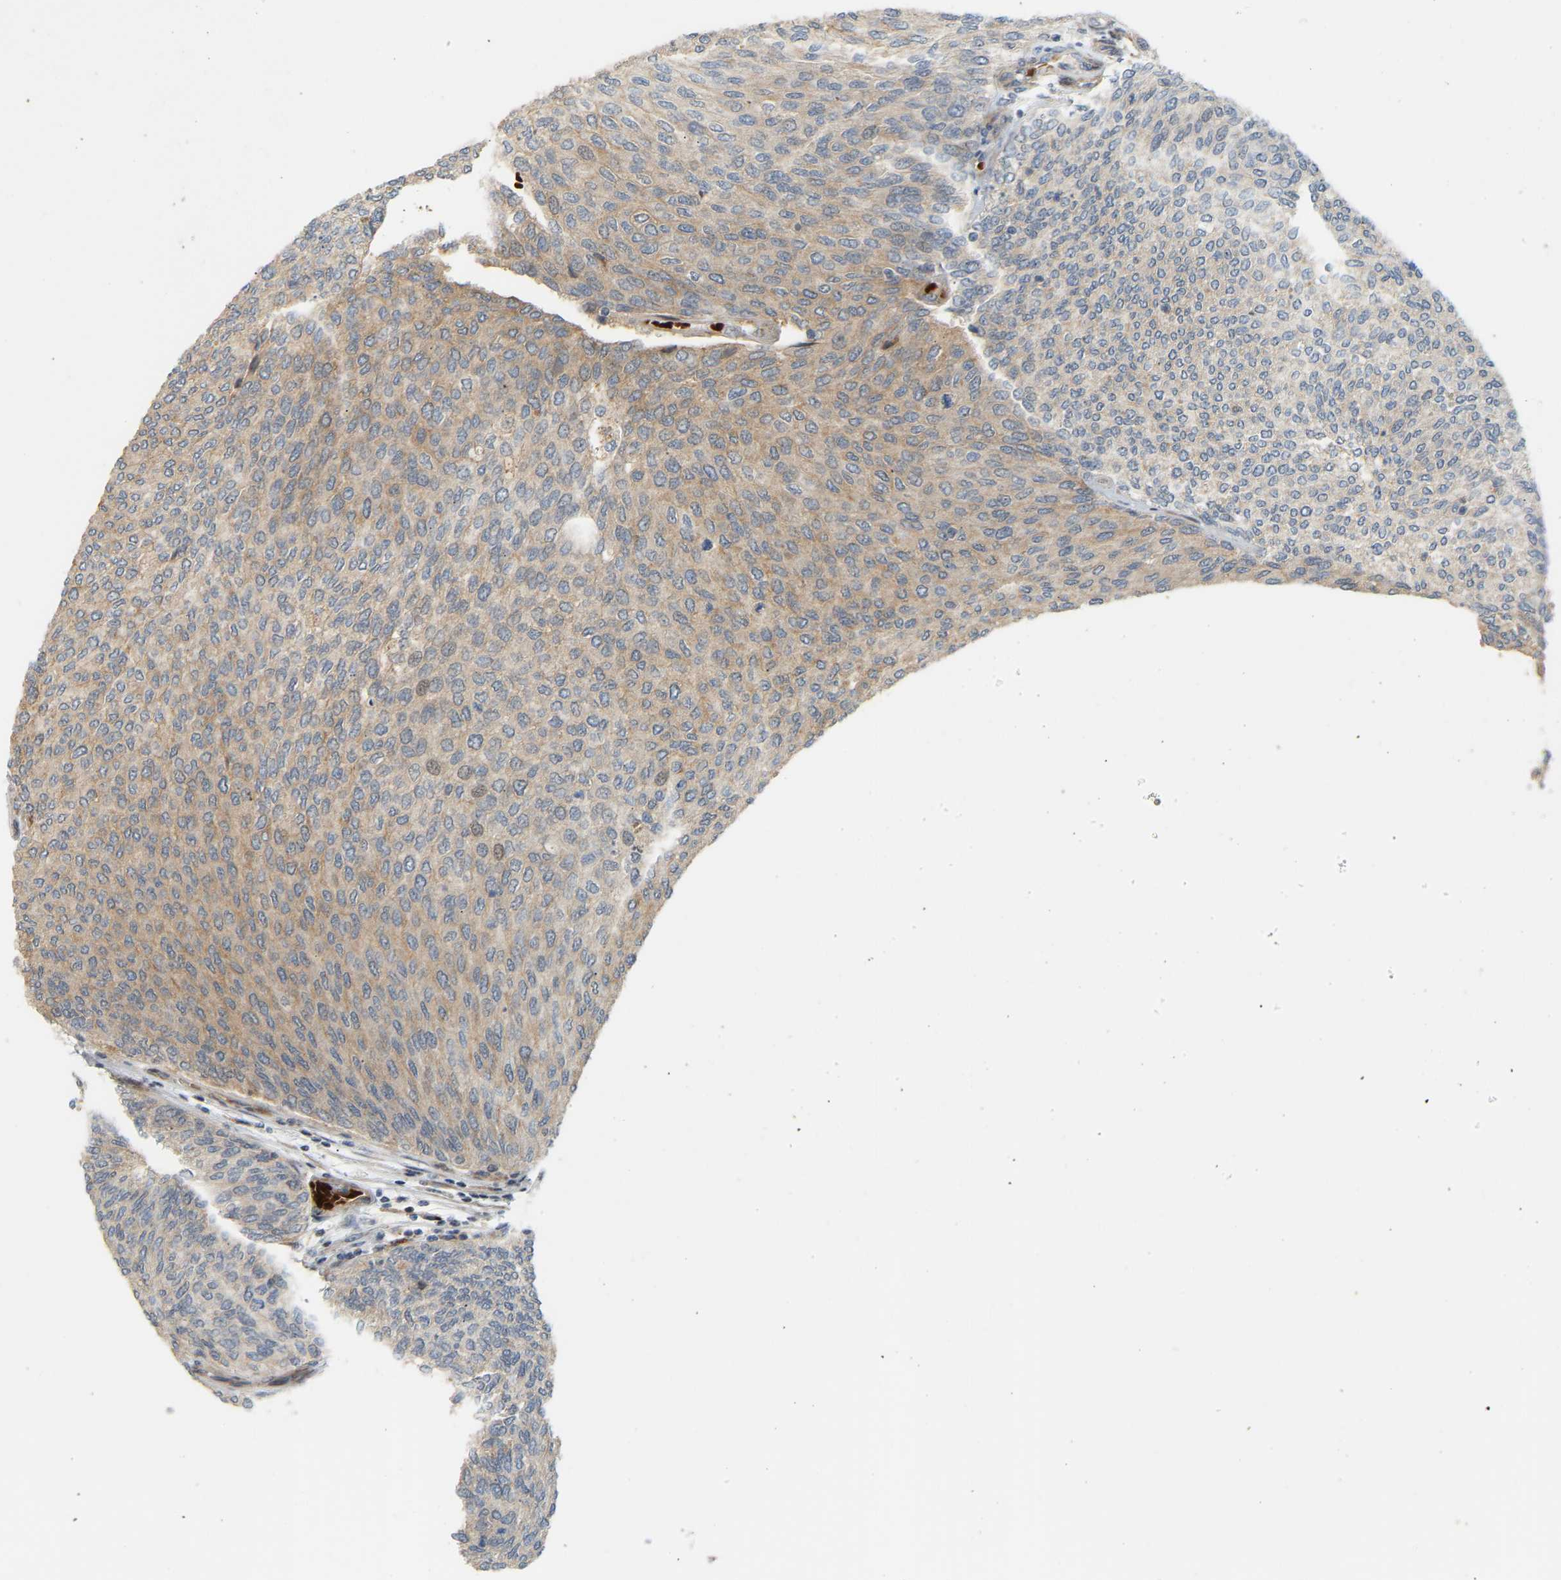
{"staining": {"intensity": "weak", "quantity": ">75%", "location": "cytoplasmic/membranous"}, "tissue": "urothelial cancer", "cell_type": "Tumor cells", "image_type": "cancer", "snomed": [{"axis": "morphology", "description": "Urothelial carcinoma, Low grade"}, {"axis": "topography", "description": "Urinary bladder"}], "caption": "Immunohistochemical staining of human low-grade urothelial carcinoma displays low levels of weak cytoplasmic/membranous protein positivity in about >75% of tumor cells. Using DAB (brown) and hematoxylin (blue) stains, captured at high magnification using brightfield microscopy.", "gene": "POGLUT2", "patient": {"sex": "female", "age": 79}}